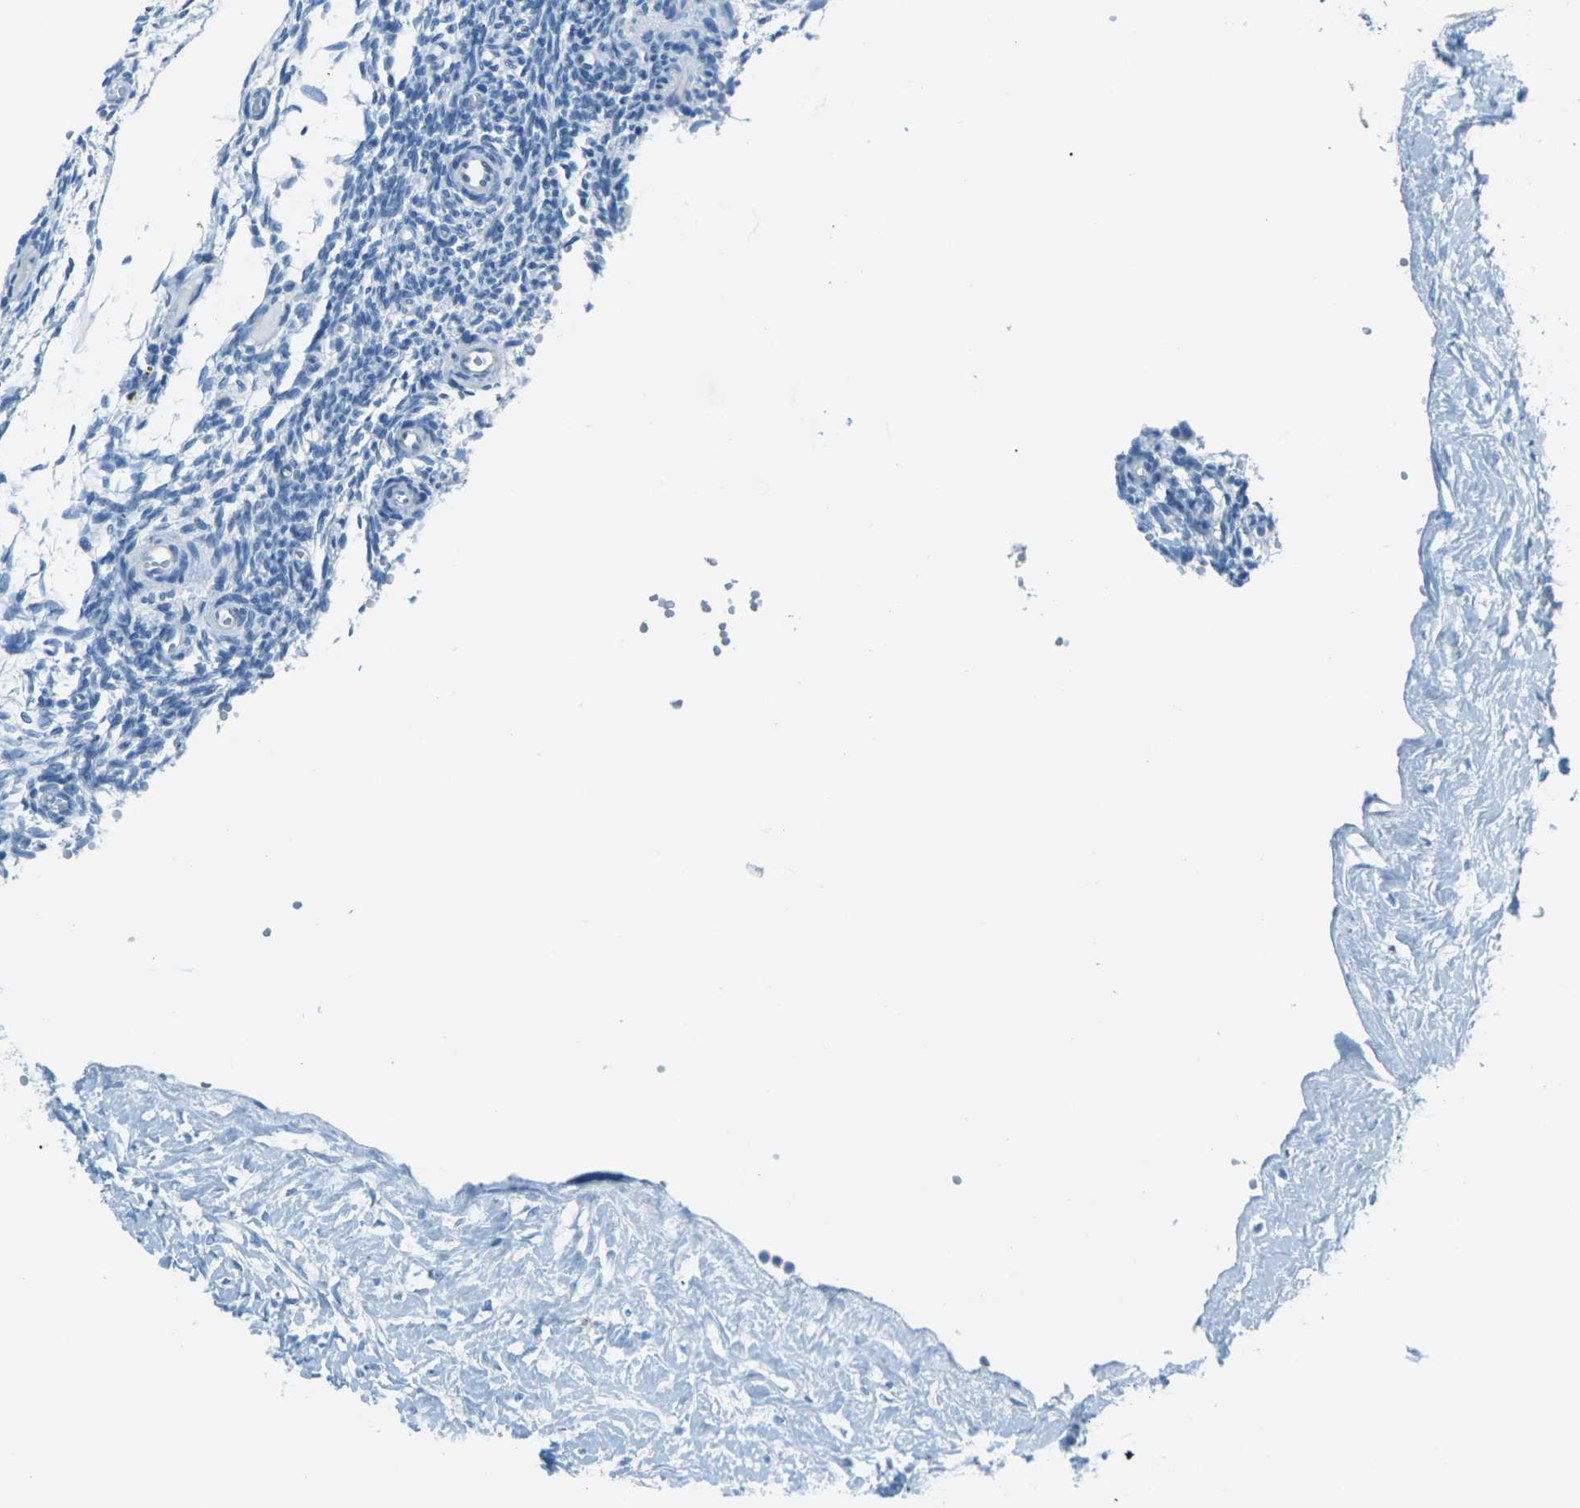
{"staining": {"intensity": "moderate", "quantity": ">75%", "location": "cytoplasmic/membranous"}, "tissue": "ovary", "cell_type": "Follicle cells", "image_type": "normal", "snomed": [{"axis": "morphology", "description": "Normal tissue, NOS"}, {"axis": "topography", "description": "Ovary"}], "caption": "This image exhibits benign ovary stained with immunohistochemistry (IHC) to label a protein in brown. The cytoplasmic/membranous of follicle cells show moderate positivity for the protein. Nuclei are counter-stained blue.", "gene": "OCLN", "patient": {"sex": "female", "age": 35}}